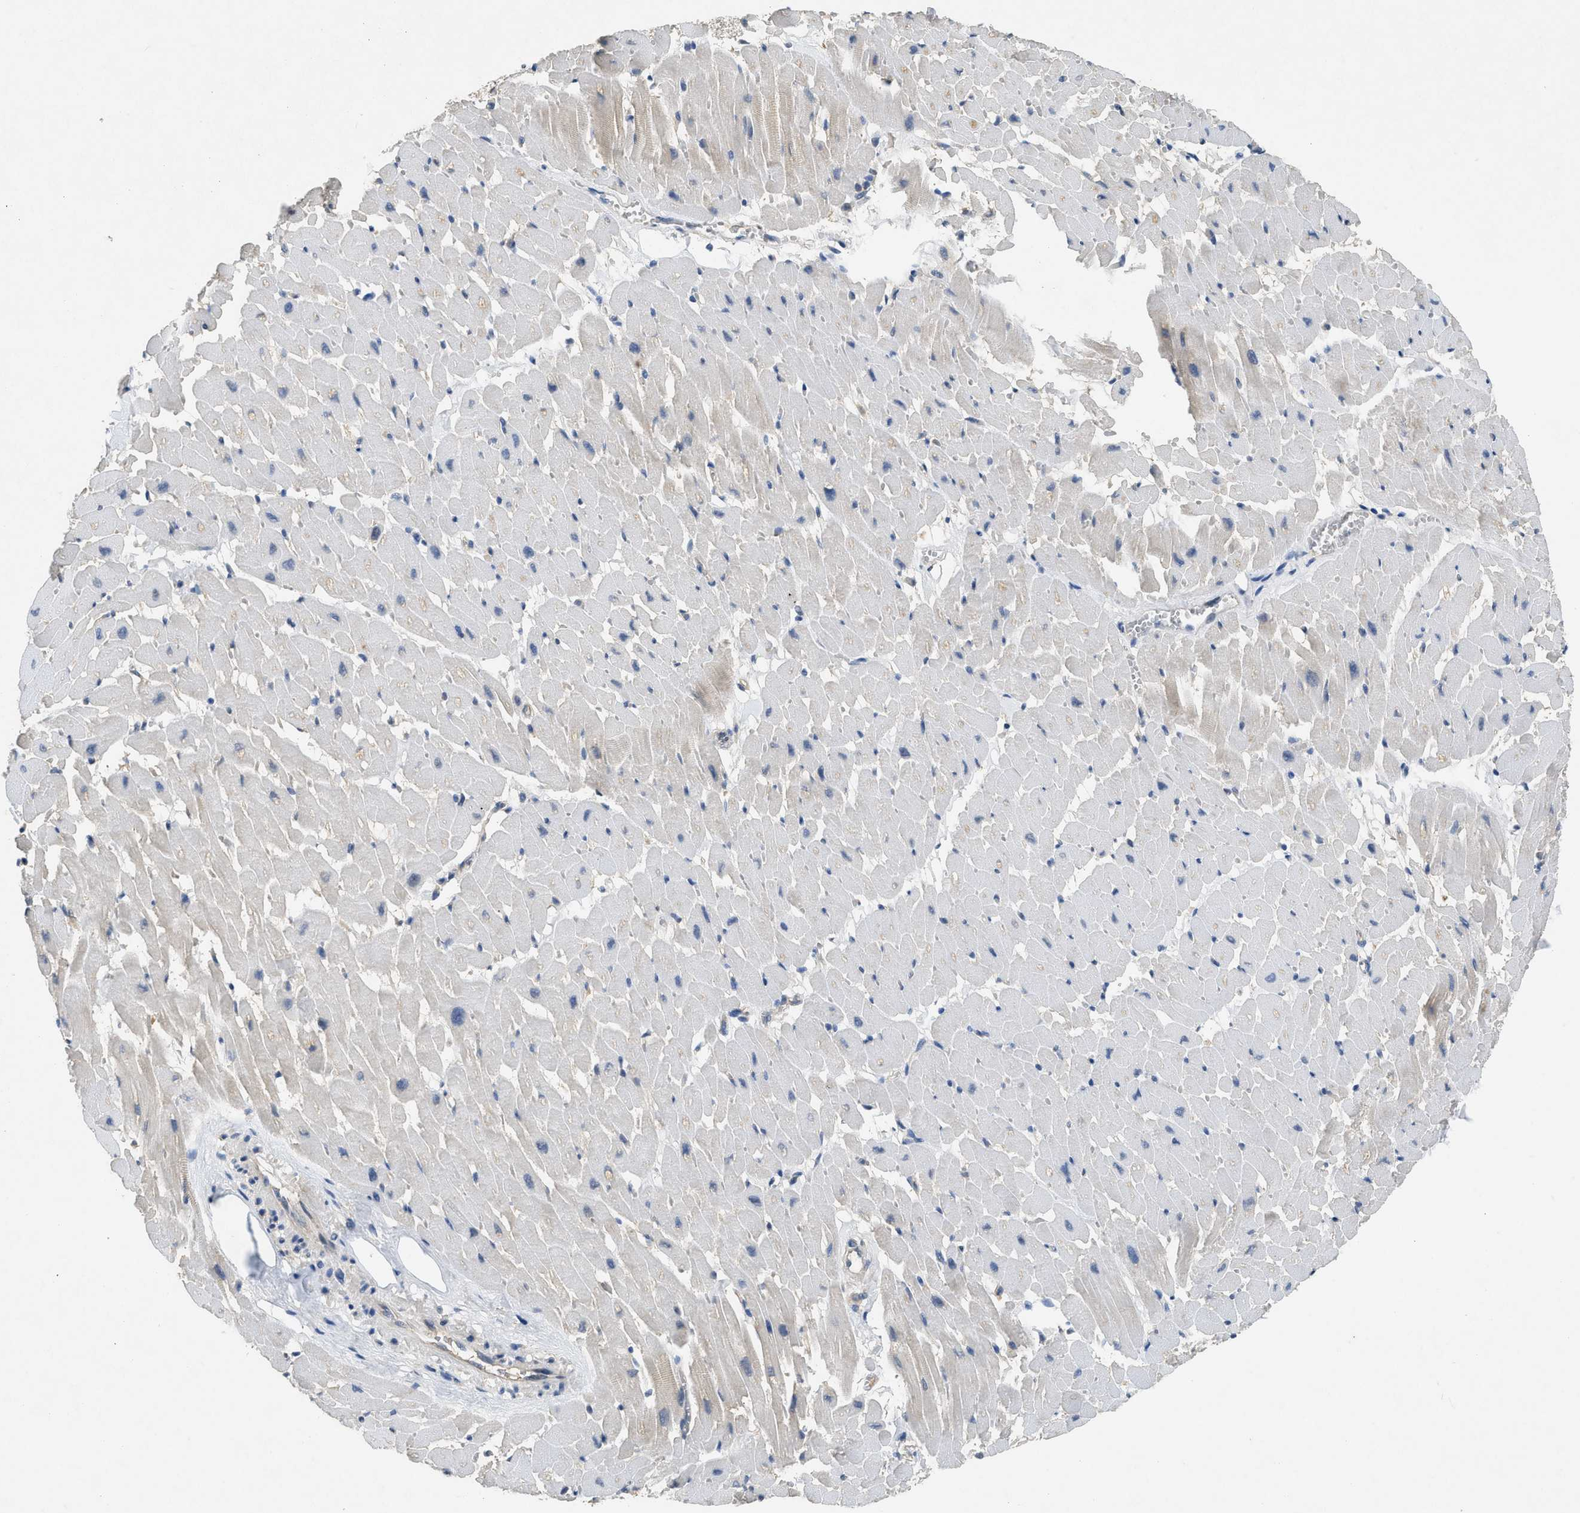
{"staining": {"intensity": "negative", "quantity": "none", "location": "none"}, "tissue": "heart muscle", "cell_type": "Cardiomyocytes", "image_type": "normal", "snomed": [{"axis": "morphology", "description": "Normal tissue, NOS"}, {"axis": "topography", "description": "Heart"}], "caption": "A high-resolution image shows immunohistochemistry (IHC) staining of normal heart muscle, which displays no significant expression in cardiomyocytes.", "gene": "PPP3CA", "patient": {"sex": "female", "age": 19}}